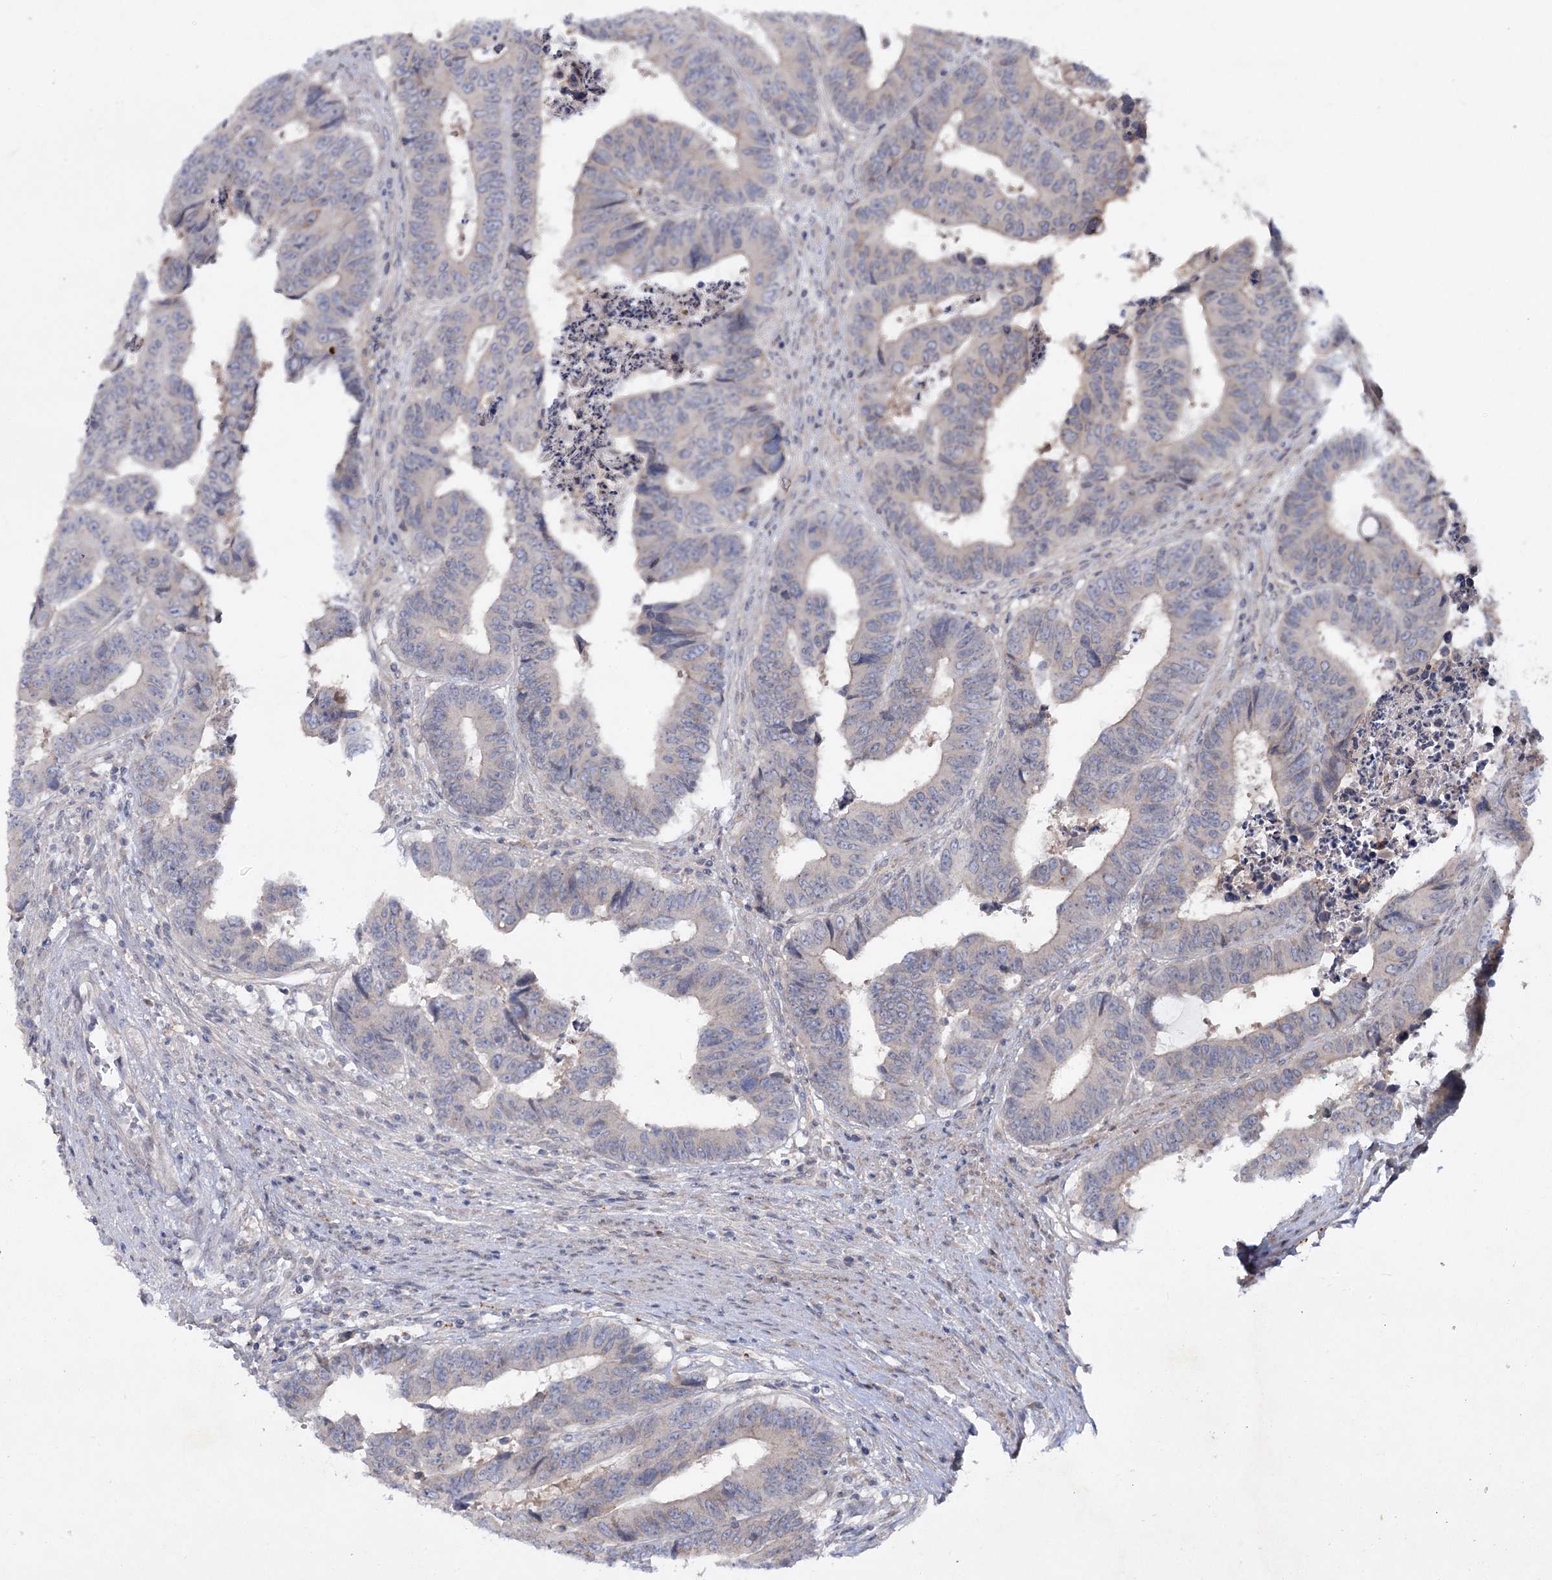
{"staining": {"intensity": "negative", "quantity": "none", "location": "none"}, "tissue": "colorectal cancer", "cell_type": "Tumor cells", "image_type": "cancer", "snomed": [{"axis": "morphology", "description": "Adenocarcinoma, NOS"}, {"axis": "topography", "description": "Rectum"}], "caption": "Tumor cells show no significant positivity in colorectal adenocarcinoma.", "gene": "SH3BP5L", "patient": {"sex": "male", "age": 84}}